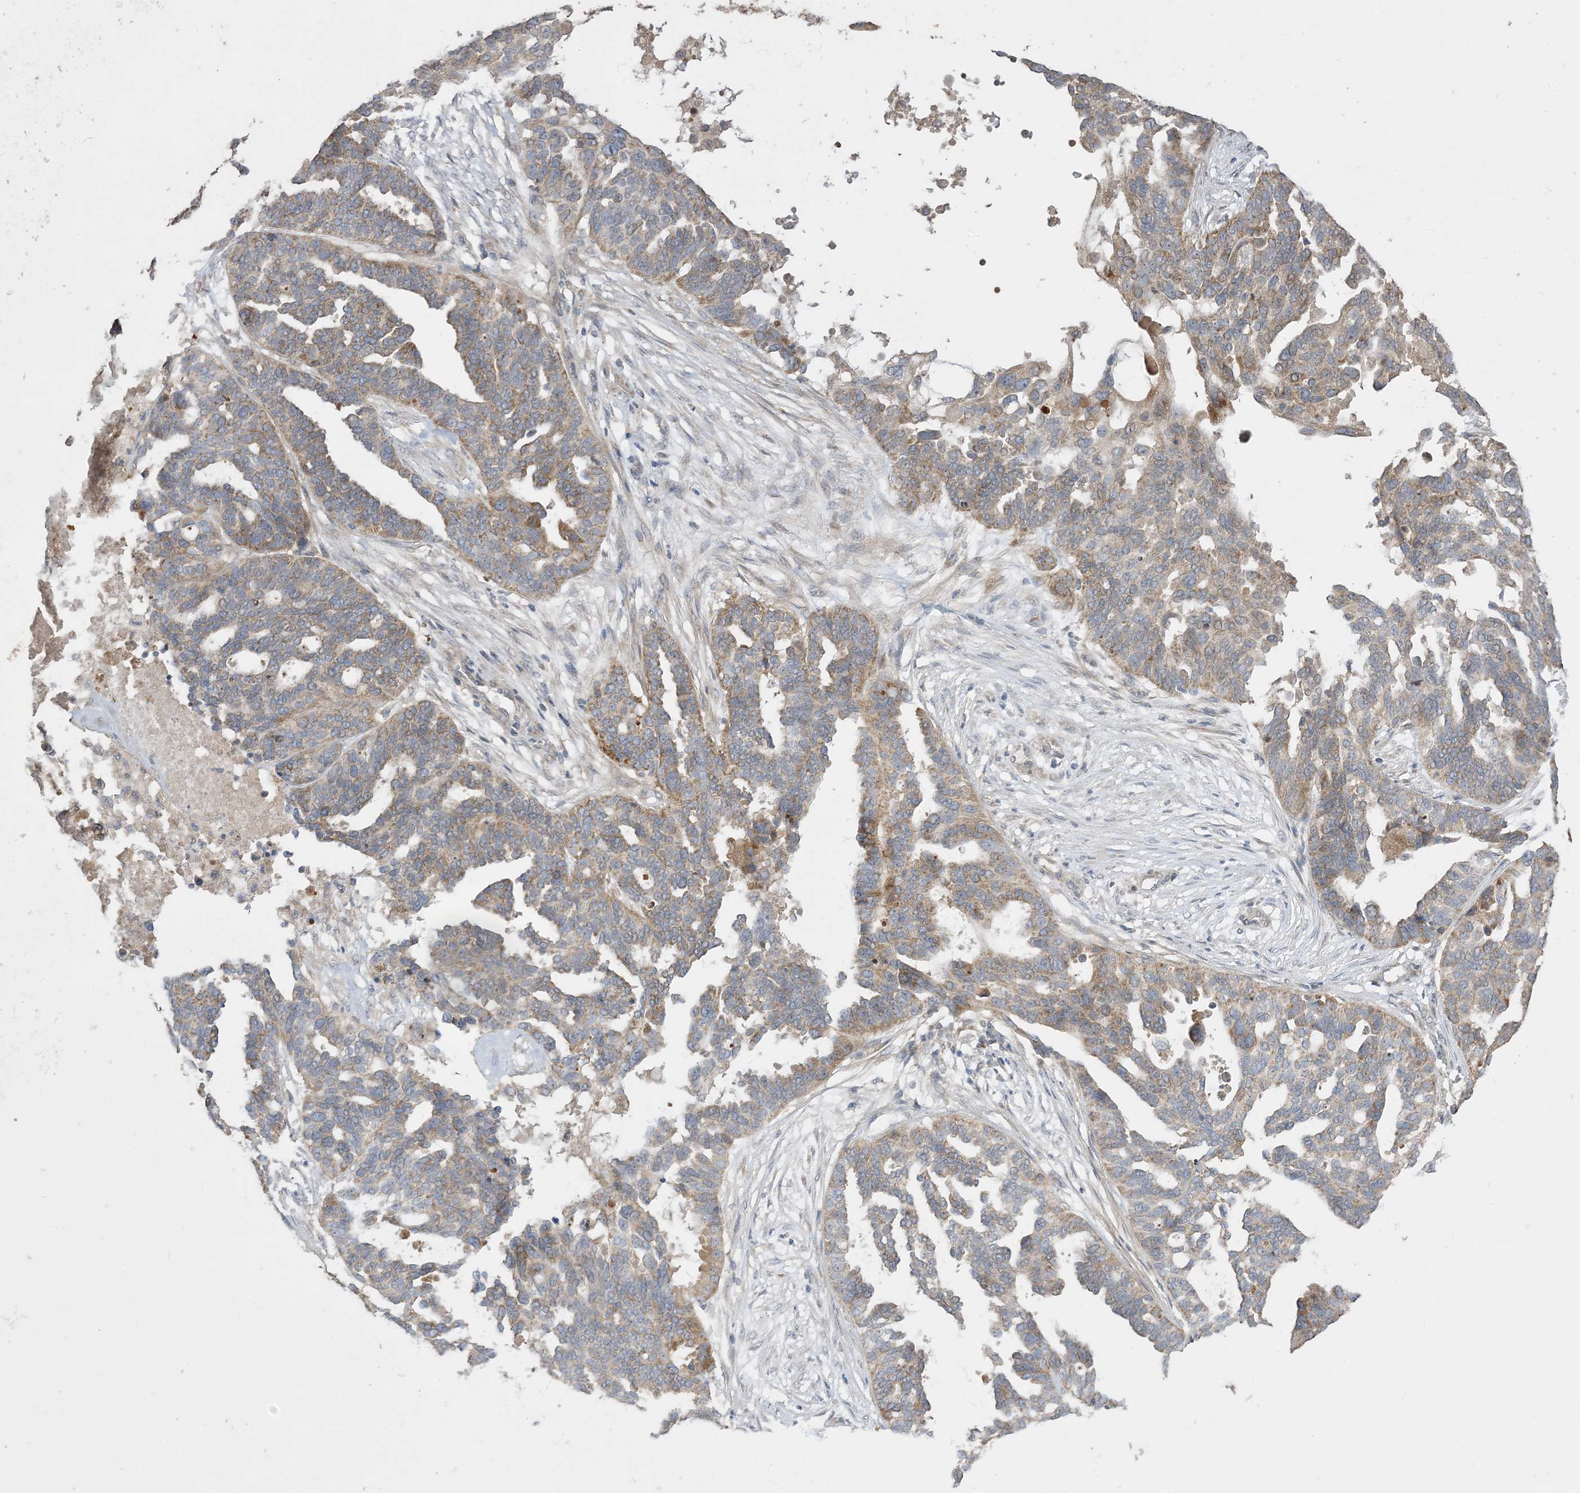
{"staining": {"intensity": "moderate", "quantity": ">75%", "location": "cytoplasmic/membranous"}, "tissue": "ovarian cancer", "cell_type": "Tumor cells", "image_type": "cancer", "snomed": [{"axis": "morphology", "description": "Cystadenocarcinoma, serous, NOS"}, {"axis": "topography", "description": "Ovary"}], "caption": "Immunohistochemistry (IHC) micrograph of serous cystadenocarcinoma (ovarian) stained for a protein (brown), which shows medium levels of moderate cytoplasmic/membranous positivity in approximately >75% of tumor cells.", "gene": "SIRT3", "patient": {"sex": "female", "age": 59}}